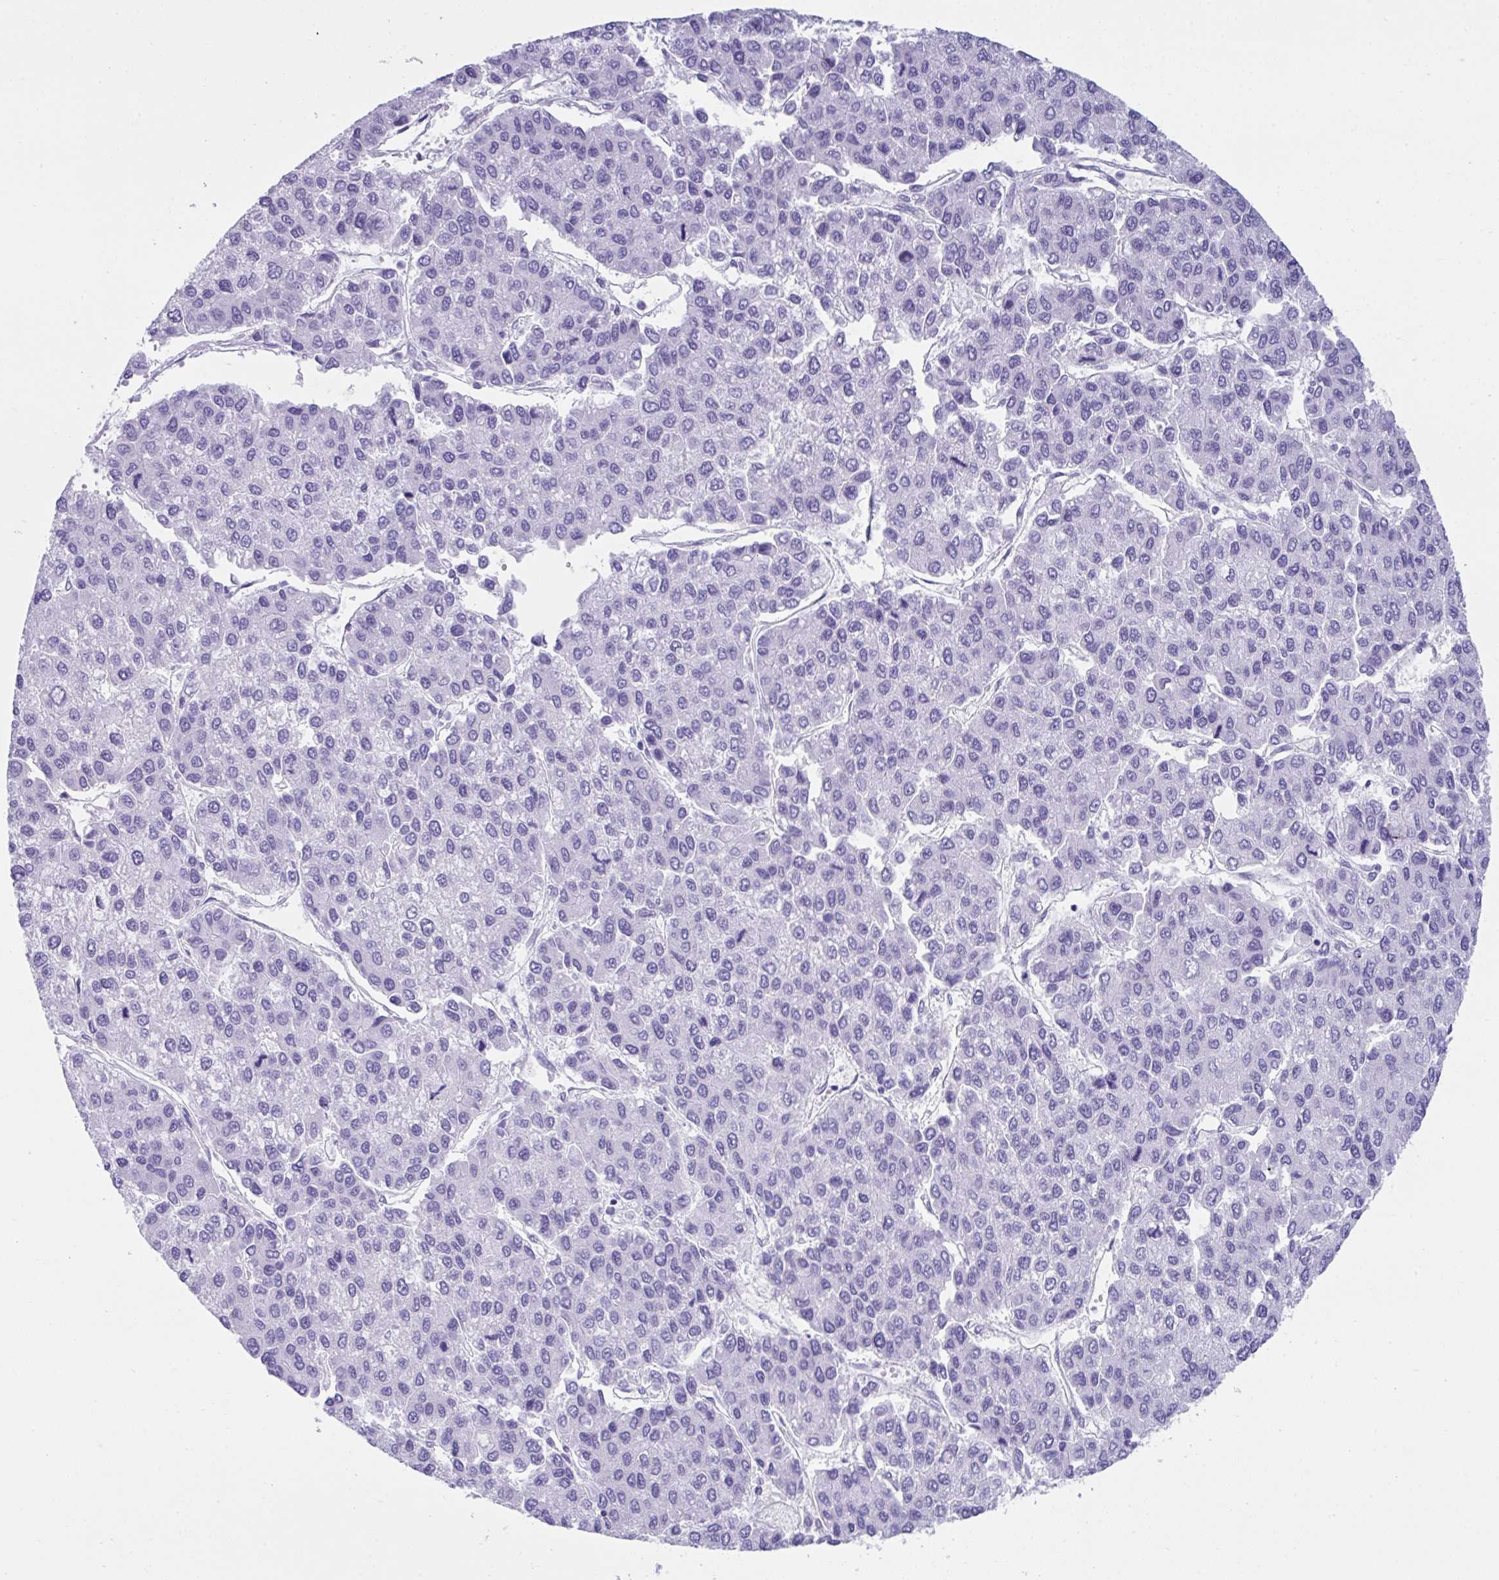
{"staining": {"intensity": "negative", "quantity": "none", "location": "none"}, "tissue": "liver cancer", "cell_type": "Tumor cells", "image_type": "cancer", "snomed": [{"axis": "morphology", "description": "Carcinoma, Hepatocellular, NOS"}, {"axis": "topography", "description": "Liver"}], "caption": "This is an immunohistochemistry (IHC) micrograph of human liver hepatocellular carcinoma. There is no expression in tumor cells.", "gene": "PSCA", "patient": {"sex": "female", "age": 66}}